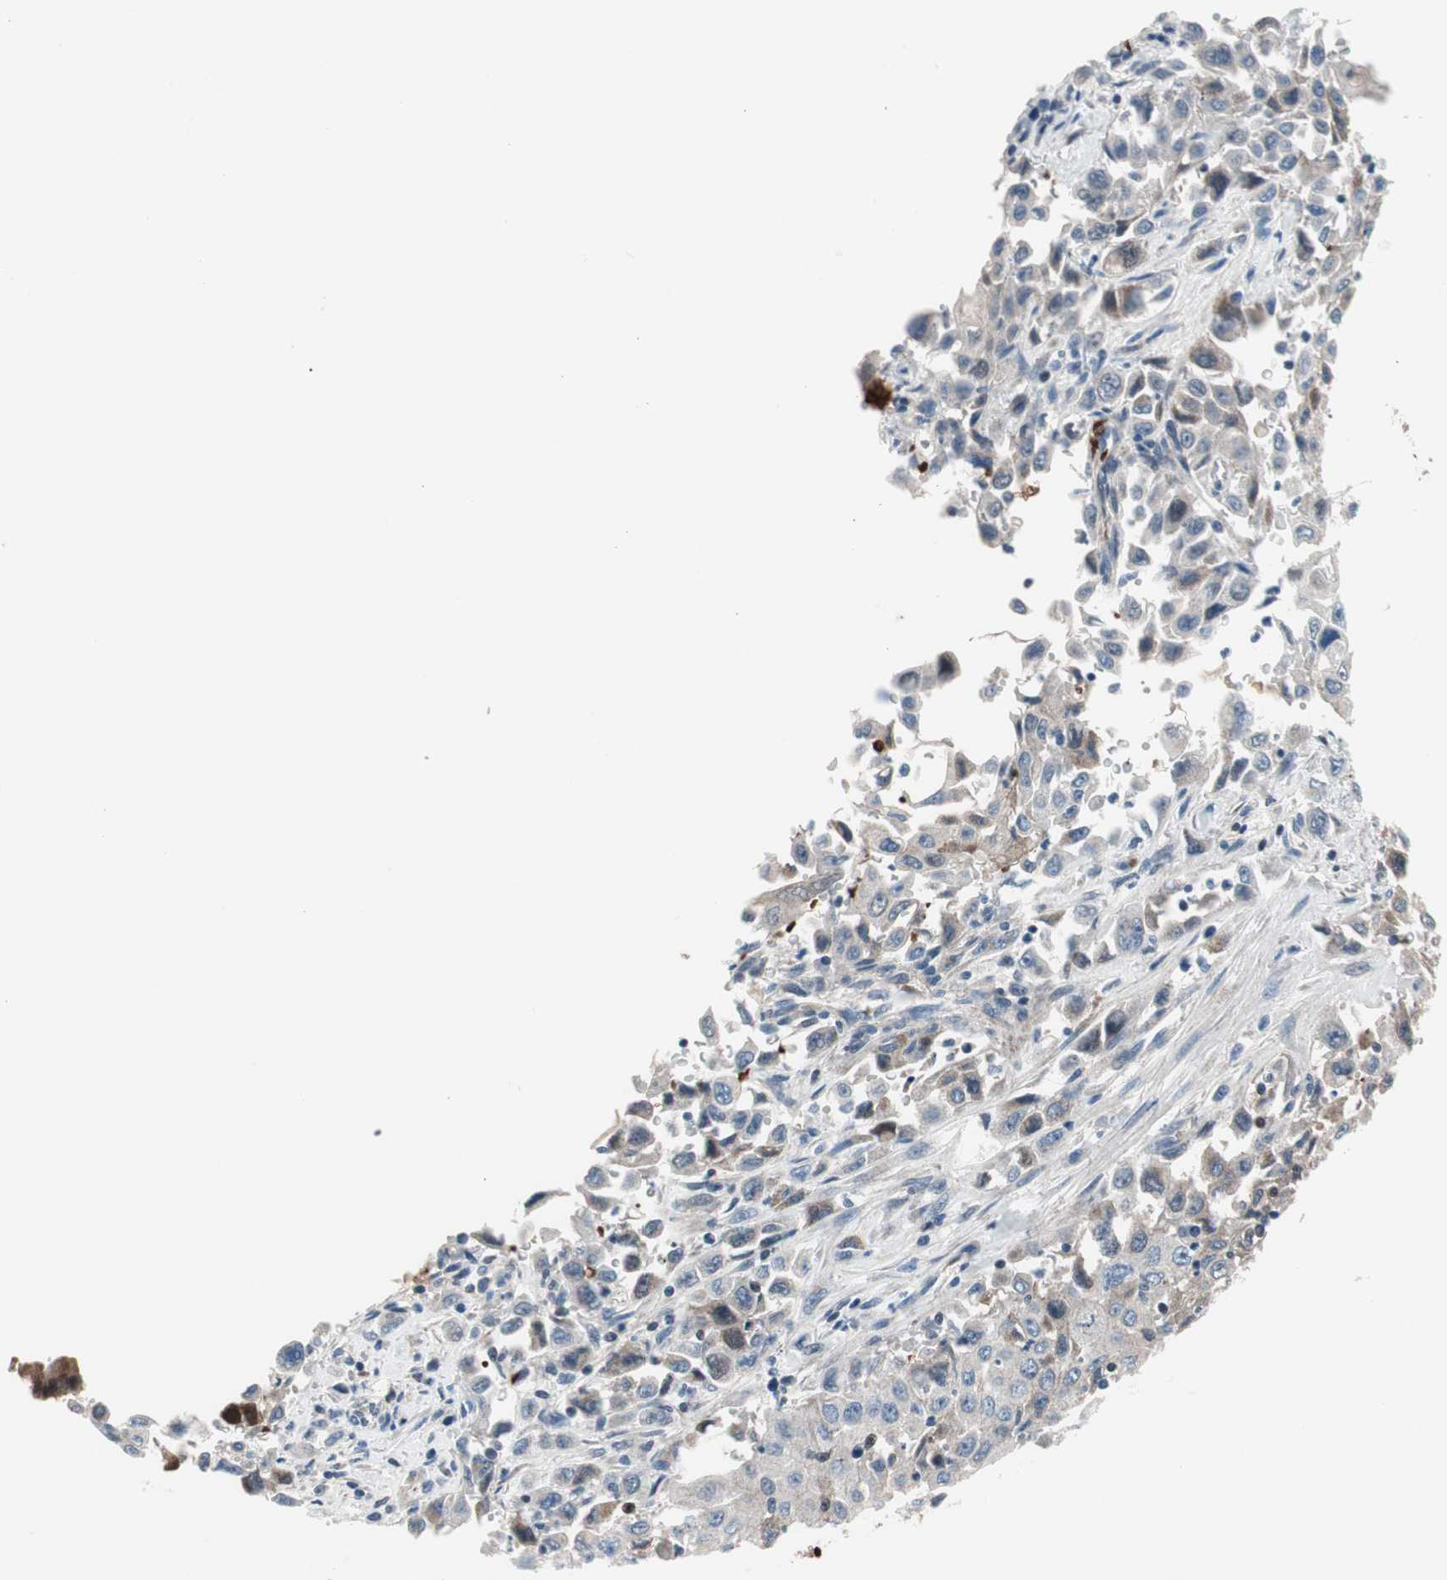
{"staining": {"intensity": "weak", "quantity": ">75%", "location": "cytoplasmic/membranous"}, "tissue": "pancreatic cancer", "cell_type": "Tumor cells", "image_type": "cancer", "snomed": [{"axis": "morphology", "description": "Adenocarcinoma, NOS"}, {"axis": "topography", "description": "Pancreas"}], "caption": "This micrograph exhibits immunohistochemistry staining of human pancreatic cancer, with low weak cytoplasmic/membranous expression in approximately >75% of tumor cells.", "gene": "PRDX2", "patient": {"sex": "male", "age": 70}}